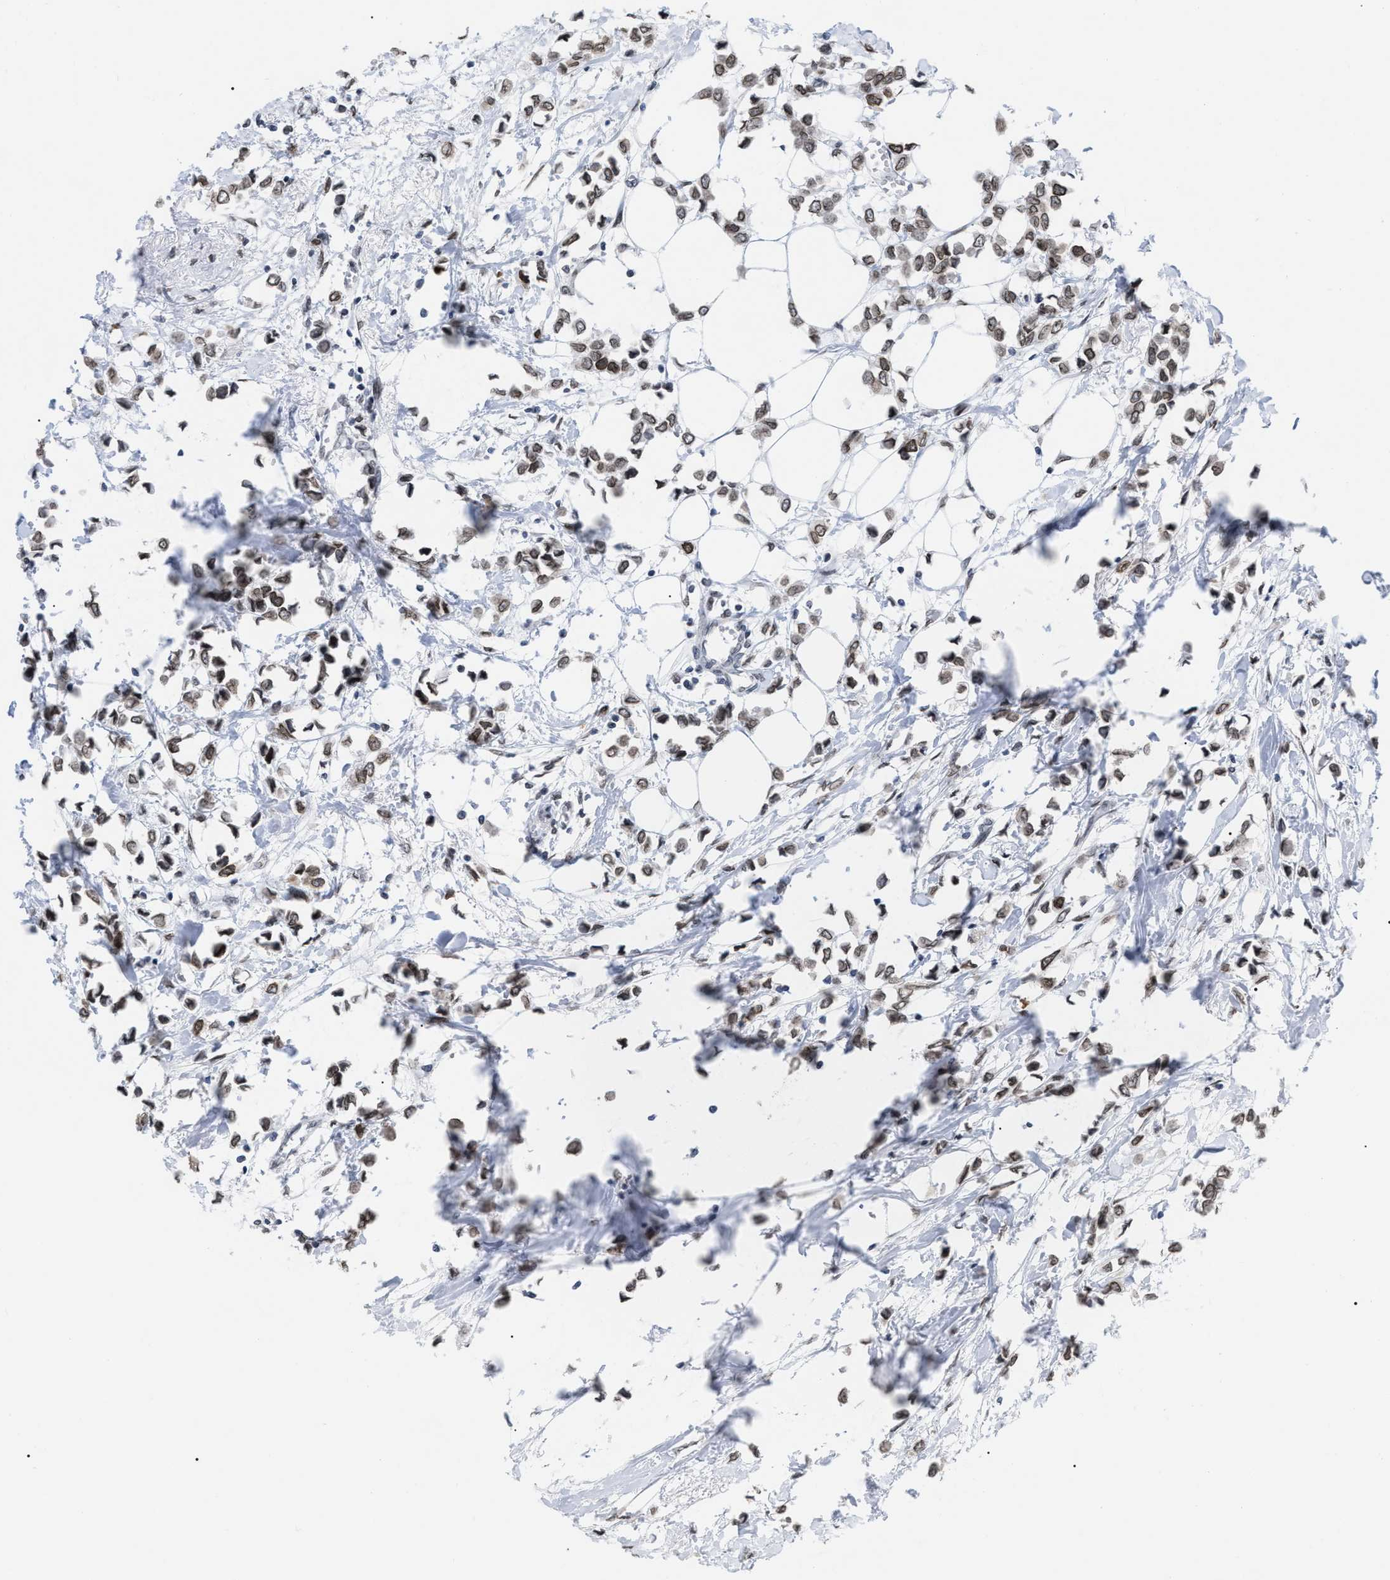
{"staining": {"intensity": "moderate", "quantity": ">75%", "location": "cytoplasmic/membranous,nuclear"}, "tissue": "breast cancer", "cell_type": "Tumor cells", "image_type": "cancer", "snomed": [{"axis": "morphology", "description": "Lobular carcinoma"}, {"axis": "topography", "description": "Breast"}], "caption": "Breast lobular carcinoma stained with immunohistochemistry reveals moderate cytoplasmic/membranous and nuclear positivity in about >75% of tumor cells.", "gene": "TPR", "patient": {"sex": "female", "age": 51}}